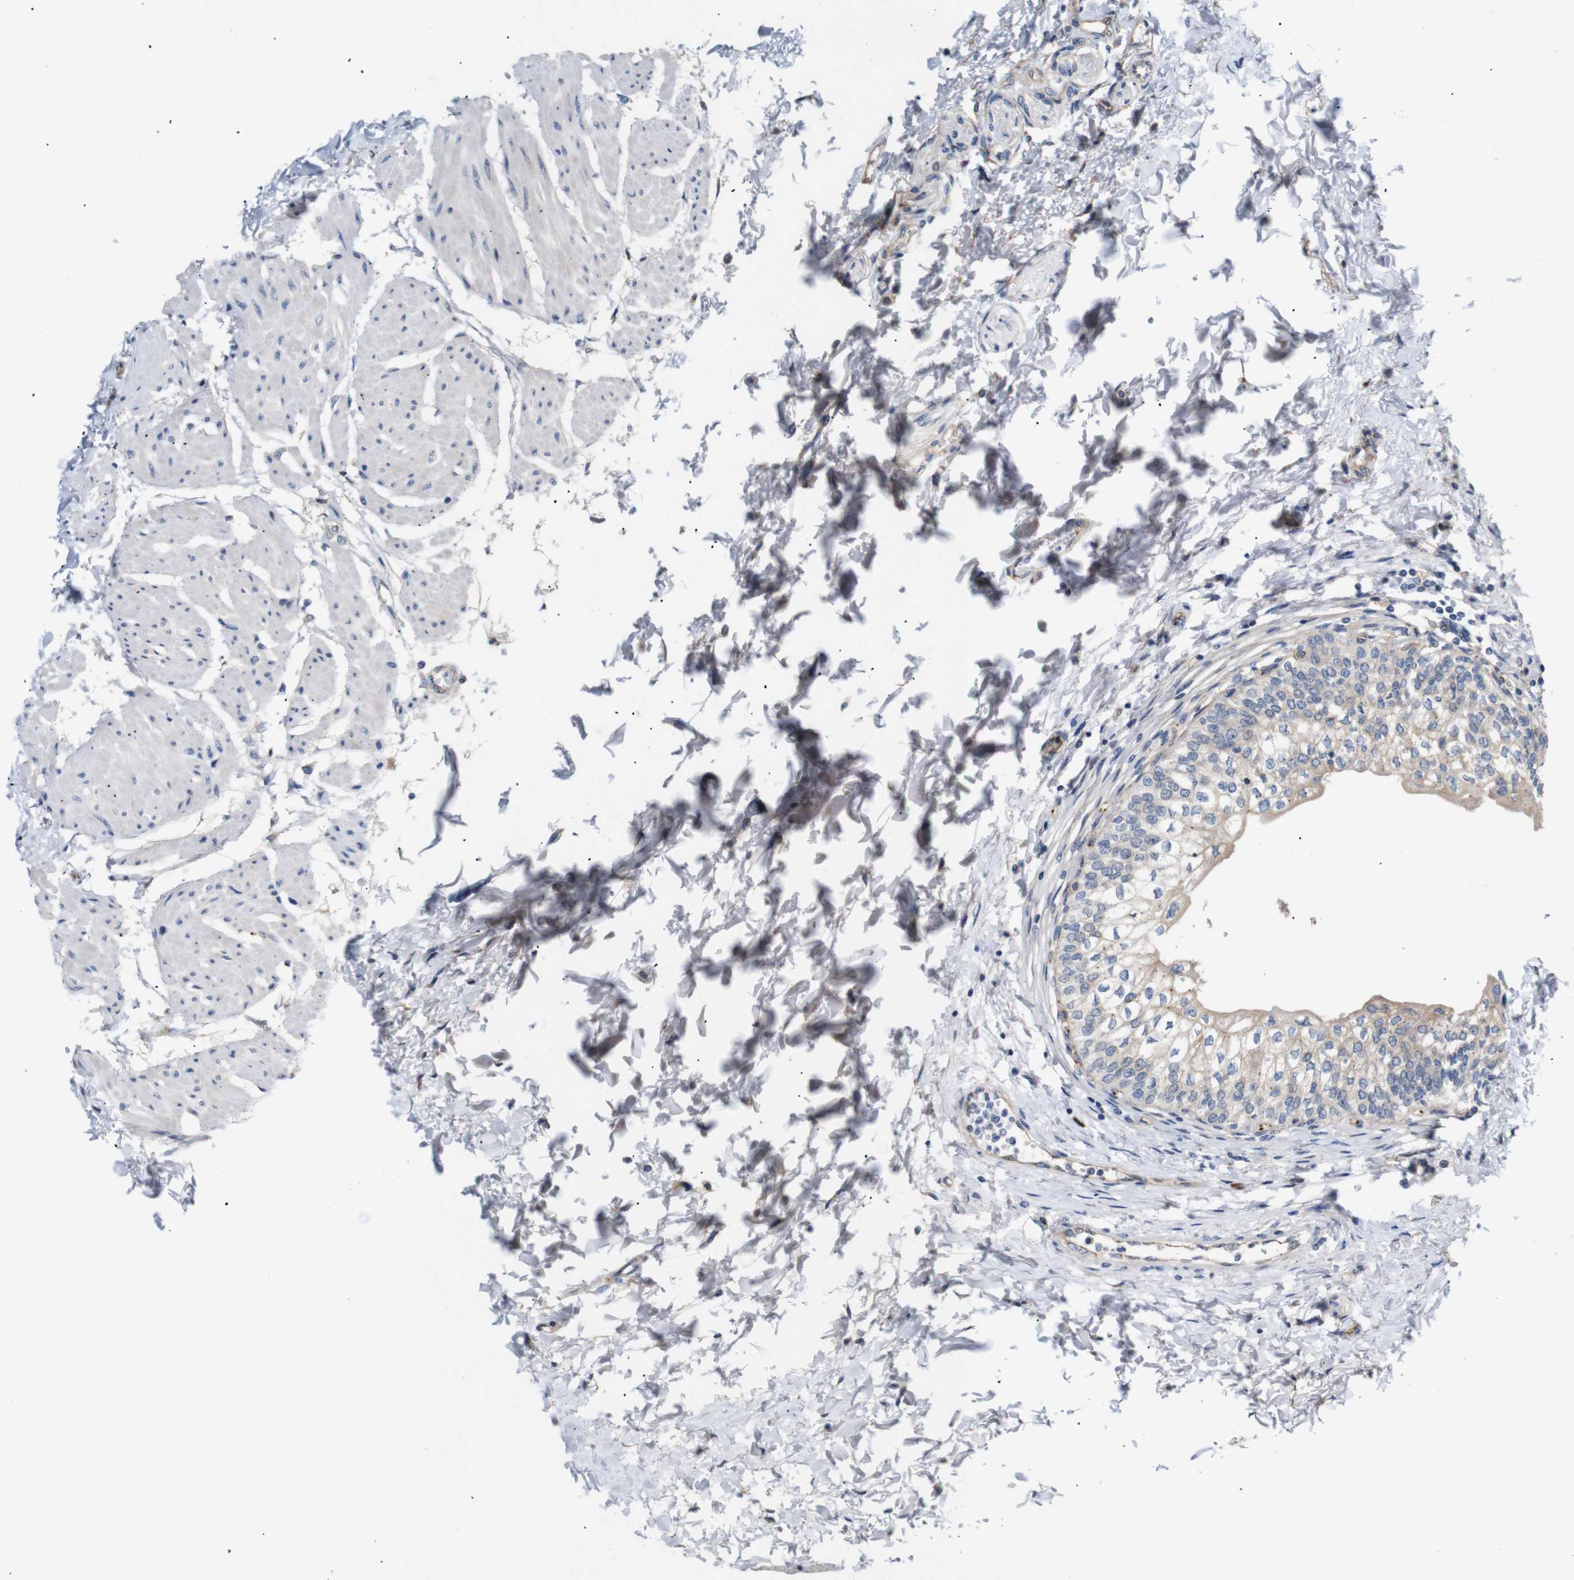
{"staining": {"intensity": "moderate", "quantity": "25%-75%", "location": "cytoplasmic/membranous"}, "tissue": "urinary bladder", "cell_type": "Urothelial cells", "image_type": "normal", "snomed": [{"axis": "morphology", "description": "Normal tissue, NOS"}, {"axis": "topography", "description": "Urinary bladder"}], "caption": "Immunohistochemistry (IHC) (DAB (3,3'-diaminobenzidine)) staining of benign human urinary bladder shows moderate cytoplasmic/membranous protein expression in approximately 25%-75% of urothelial cells.", "gene": "UBE2G2", "patient": {"sex": "male", "age": 55}}